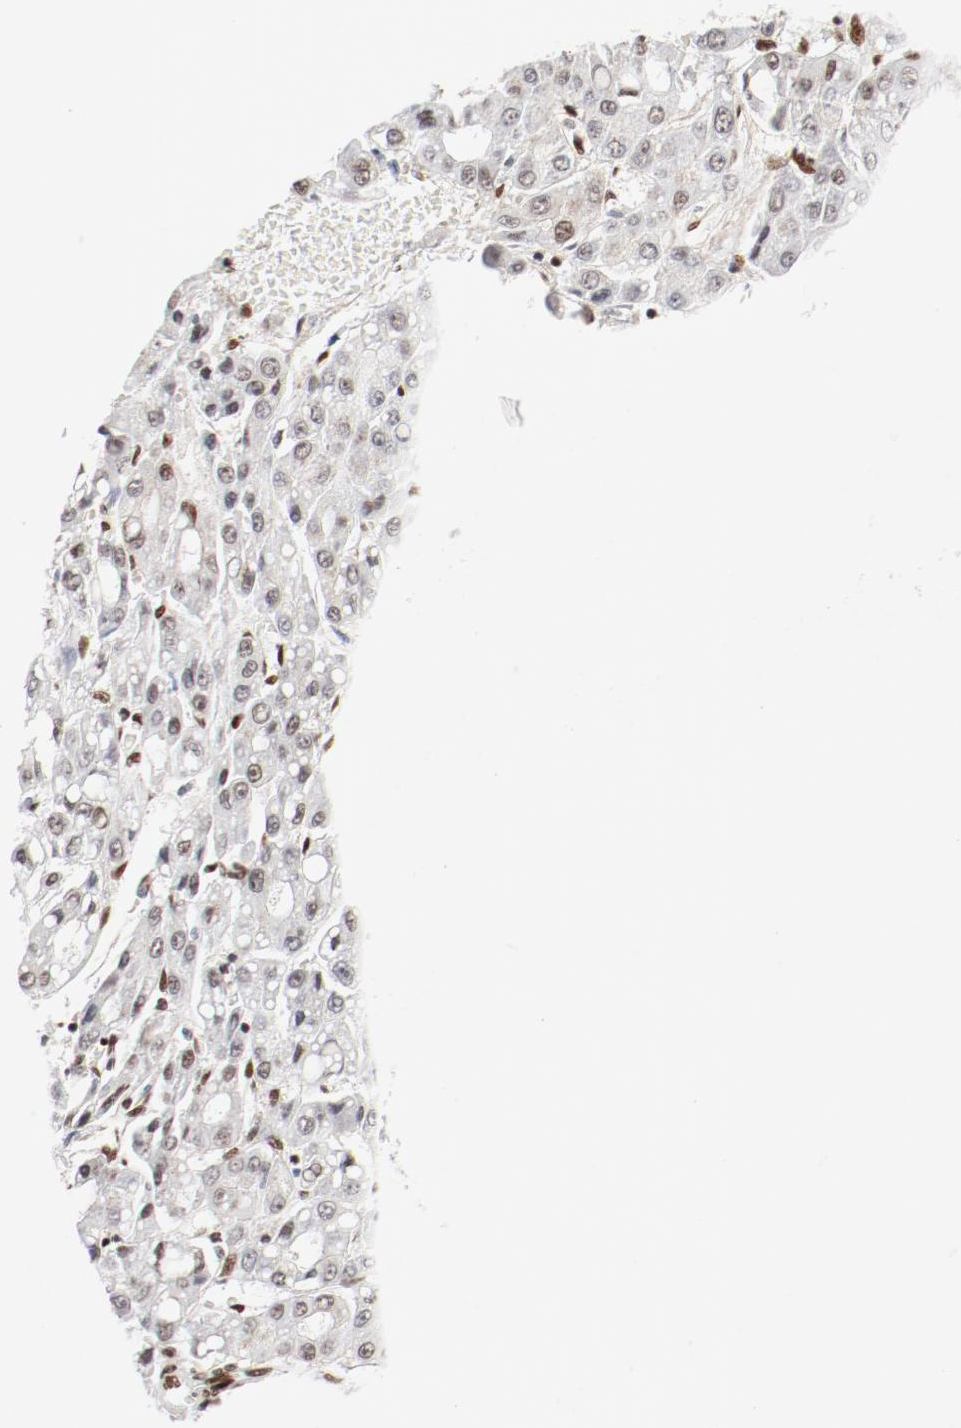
{"staining": {"intensity": "moderate", "quantity": ">75%", "location": "nuclear"}, "tissue": "liver cancer", "cell_type": "Tumor cells", "image_type": "cancer", "snomed": [{"axis": "morphology", "description": "Carcinoma, Hepatocellular, NOS"}, {"axis": "topography", "description": "Liver"}], "caption": "Immunohistochemistry (IHC) of human hepatocellular carcinoma (liver) displays medium levels of moderate nuclear expression in approximately >75% of tumor cells.", "gene": "CTBP1", "patient": {"sex": "male", "age": 69}}